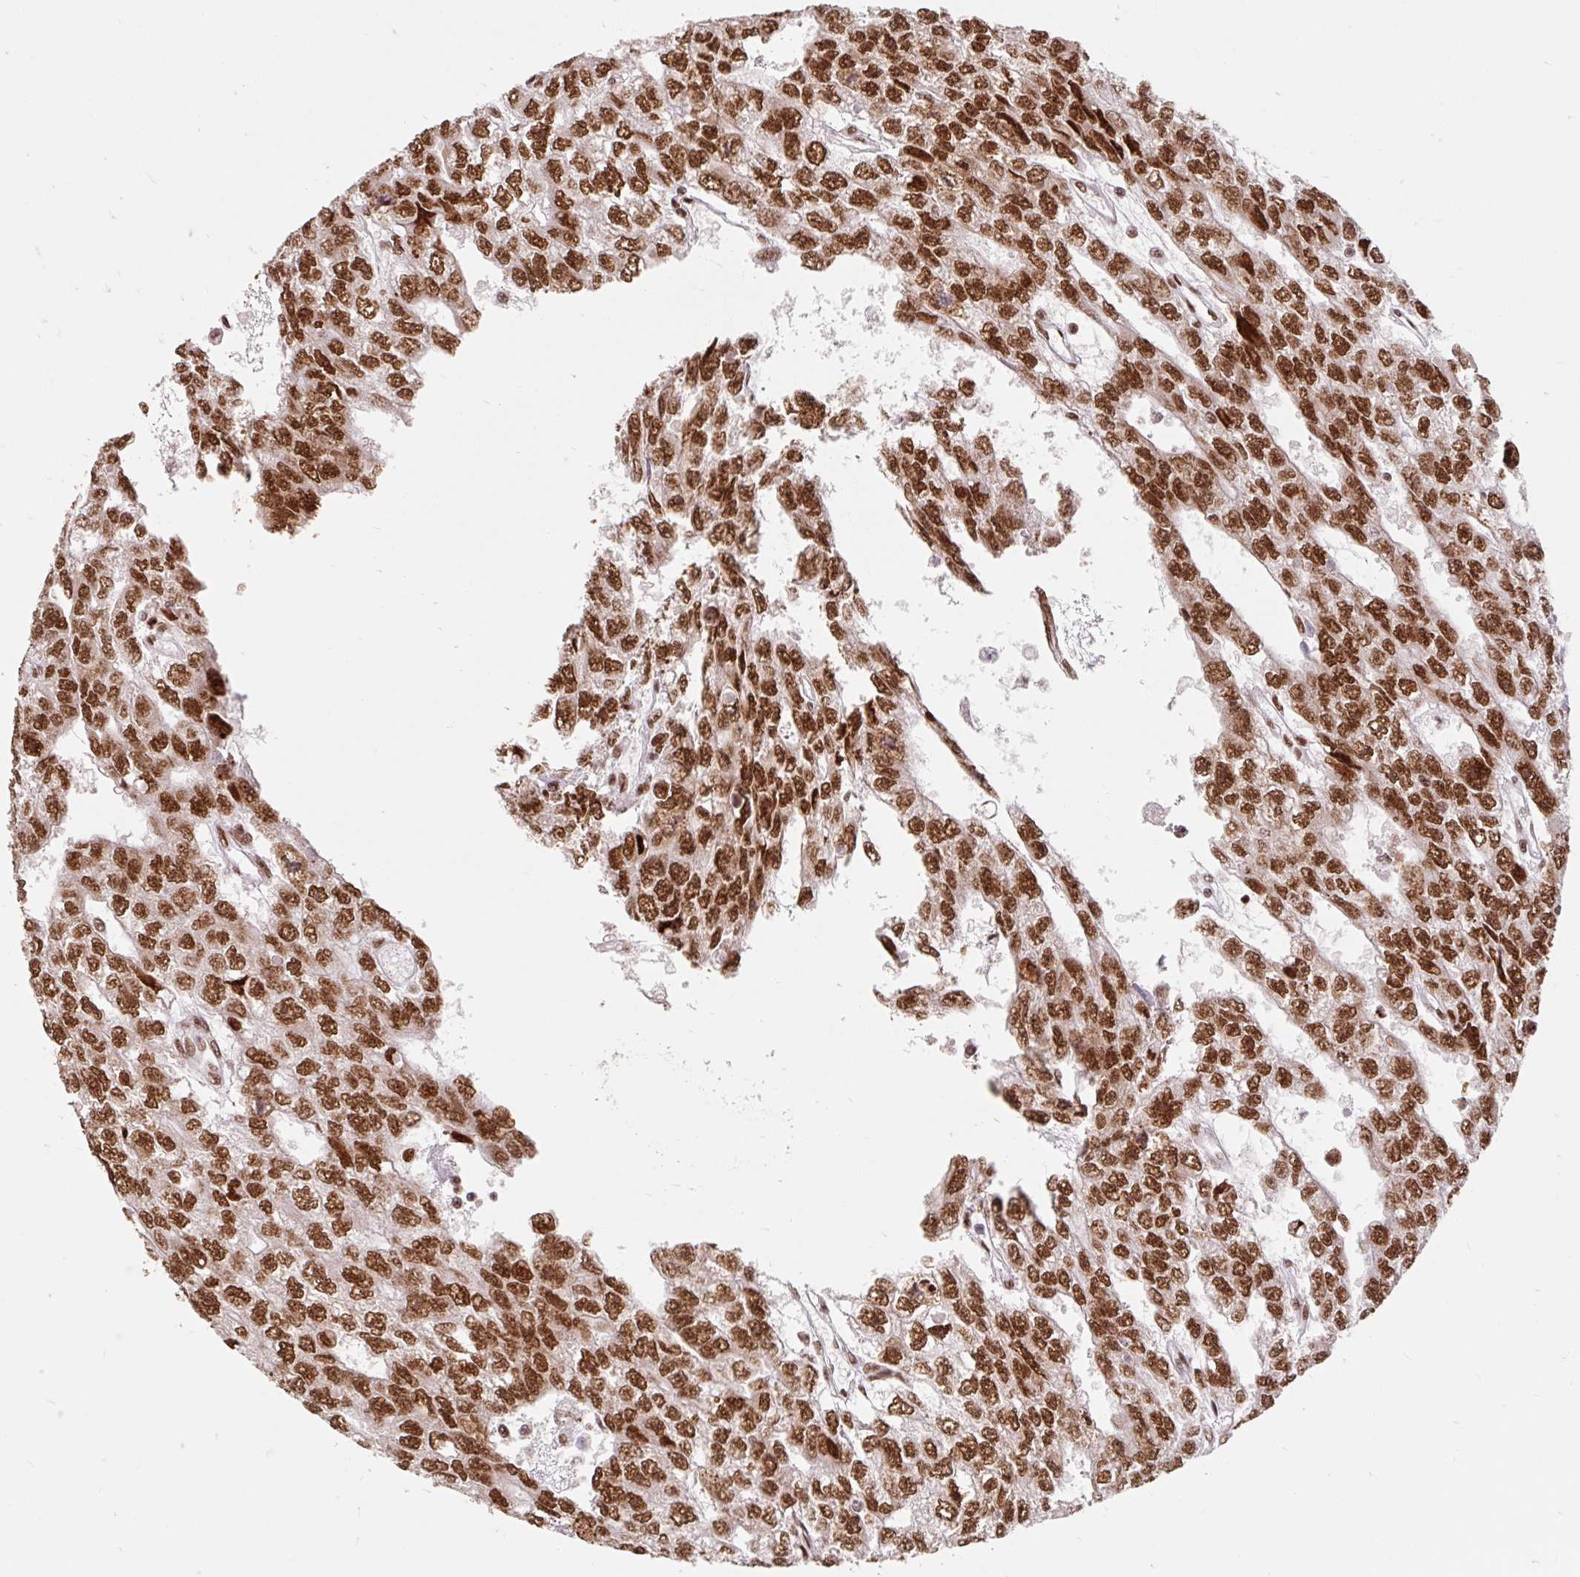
{"staining": {"intensity": "strong", "quantity": ">75%", "location": "nuclear"}, "tissue": "testis cancer", "cell_type": "Tumor cells", "image_type": "cancer", "snomed": [{"axis": "morphology", "description": "Carcinoma, Embryonal, NOS"}, {"axis": "topography", "description": "Testis"}], "caption": "Immunohistochemical staining of testis cancer (embryonal carcinoma) demonstrates high levels of strong nuclear positivity in approximately >75% of tumor cells. The staining was performed using DAB (3,3'-diaminobenzidine), with brown indicating positive protein expression. Nuclei are stained blue with hematoxylin.", "gene": "SRSF10", "patient": {"sex": "male", "age": 20}}